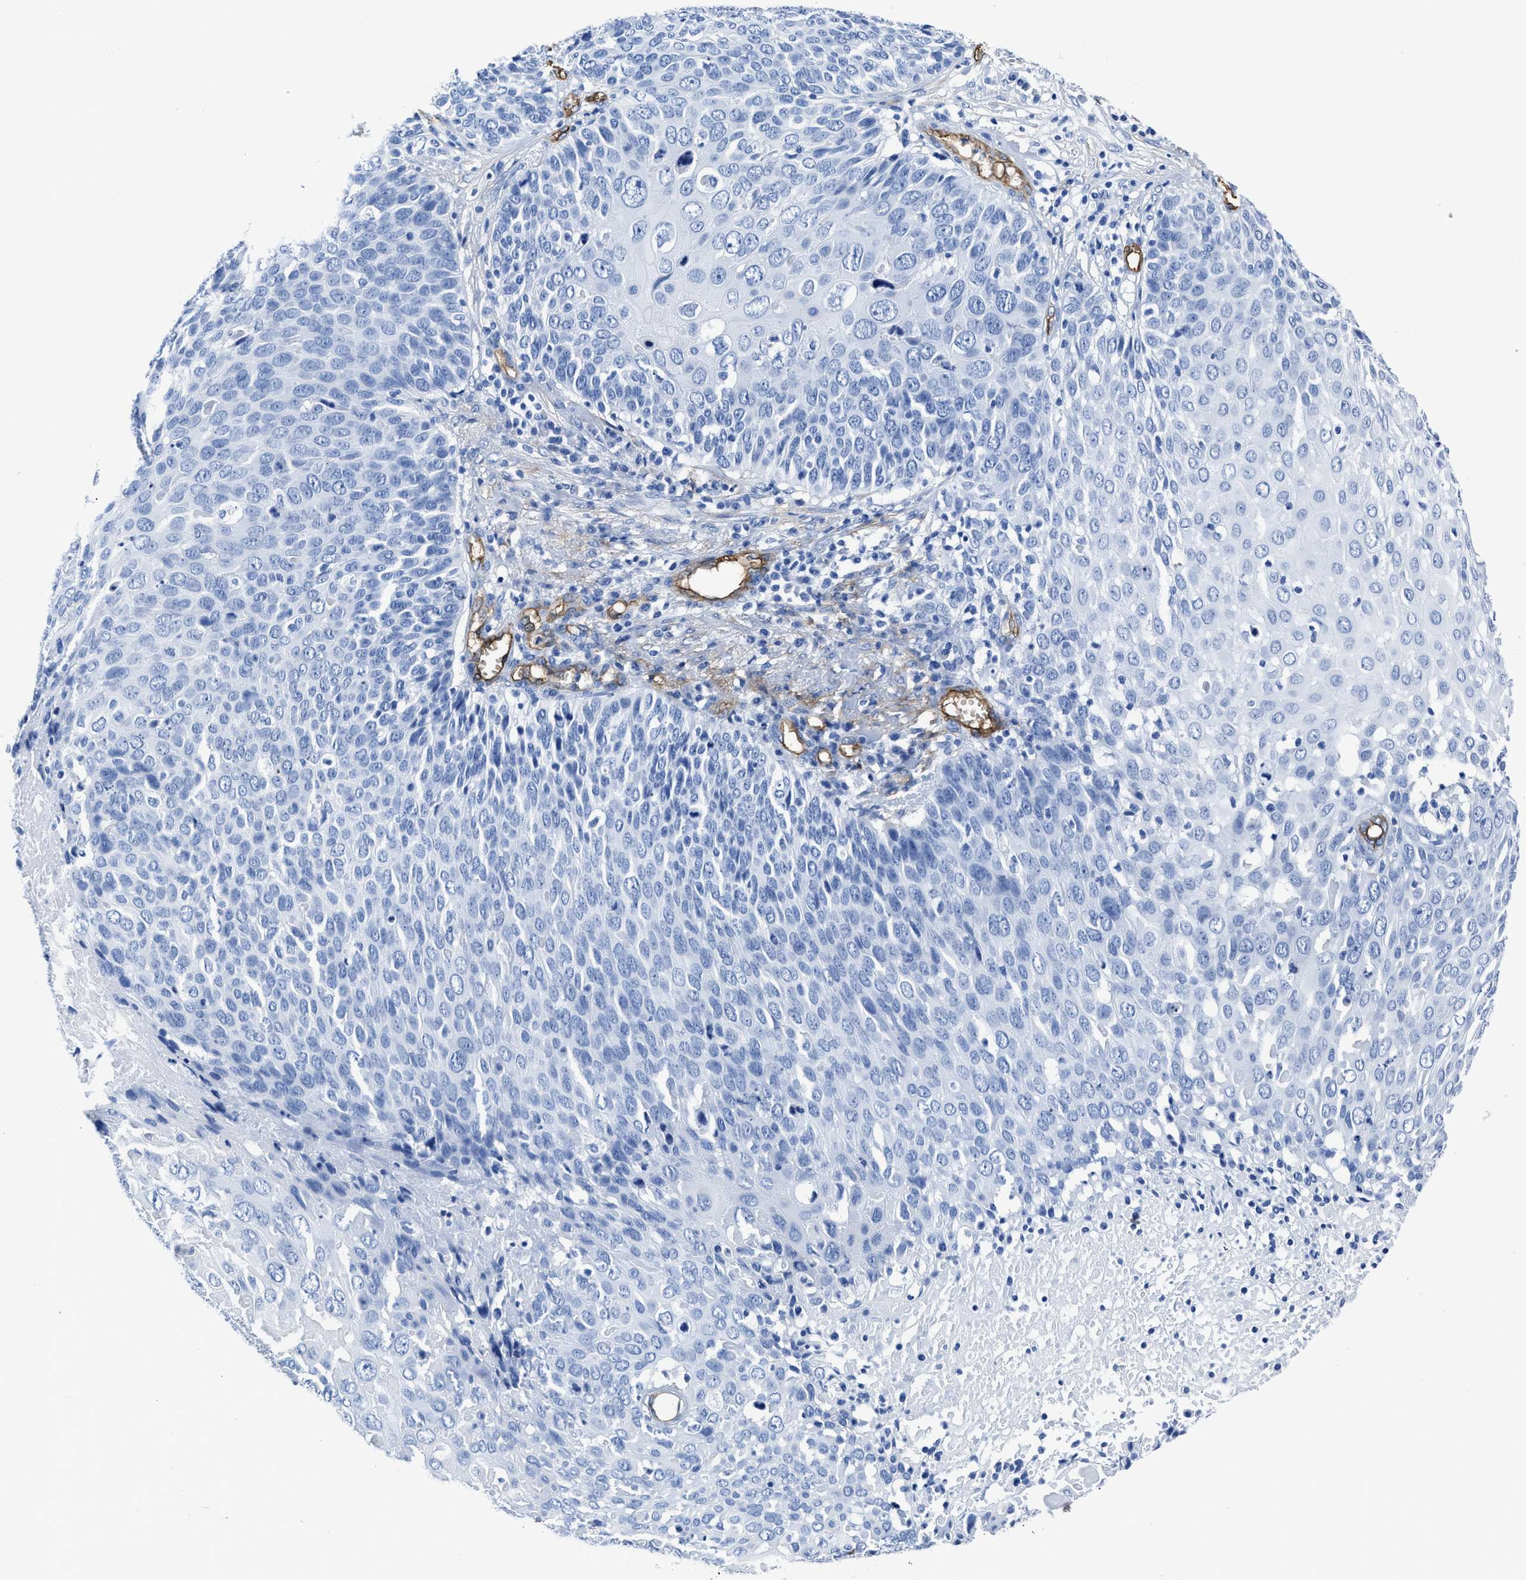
{"staining": {"intensity": "negative", "quantity": "none", "location": "none"}, "tissue": "cervical cancer", "cell_type": "Tumor cells", "image_type": "cancer", "snomed": [{"axis": "morphology", "description": "Squamous cell carcinoma, NOS"}, {"axis": "topography", "description": "Cervix"}], "caption": "The immunohistochemistry histopathology image has no significant staining in tumor cells of squamous cell carcinoma (cervical) tissue.", "gene": "AQP1", "patient": {"sex": "female", "age": 74}}